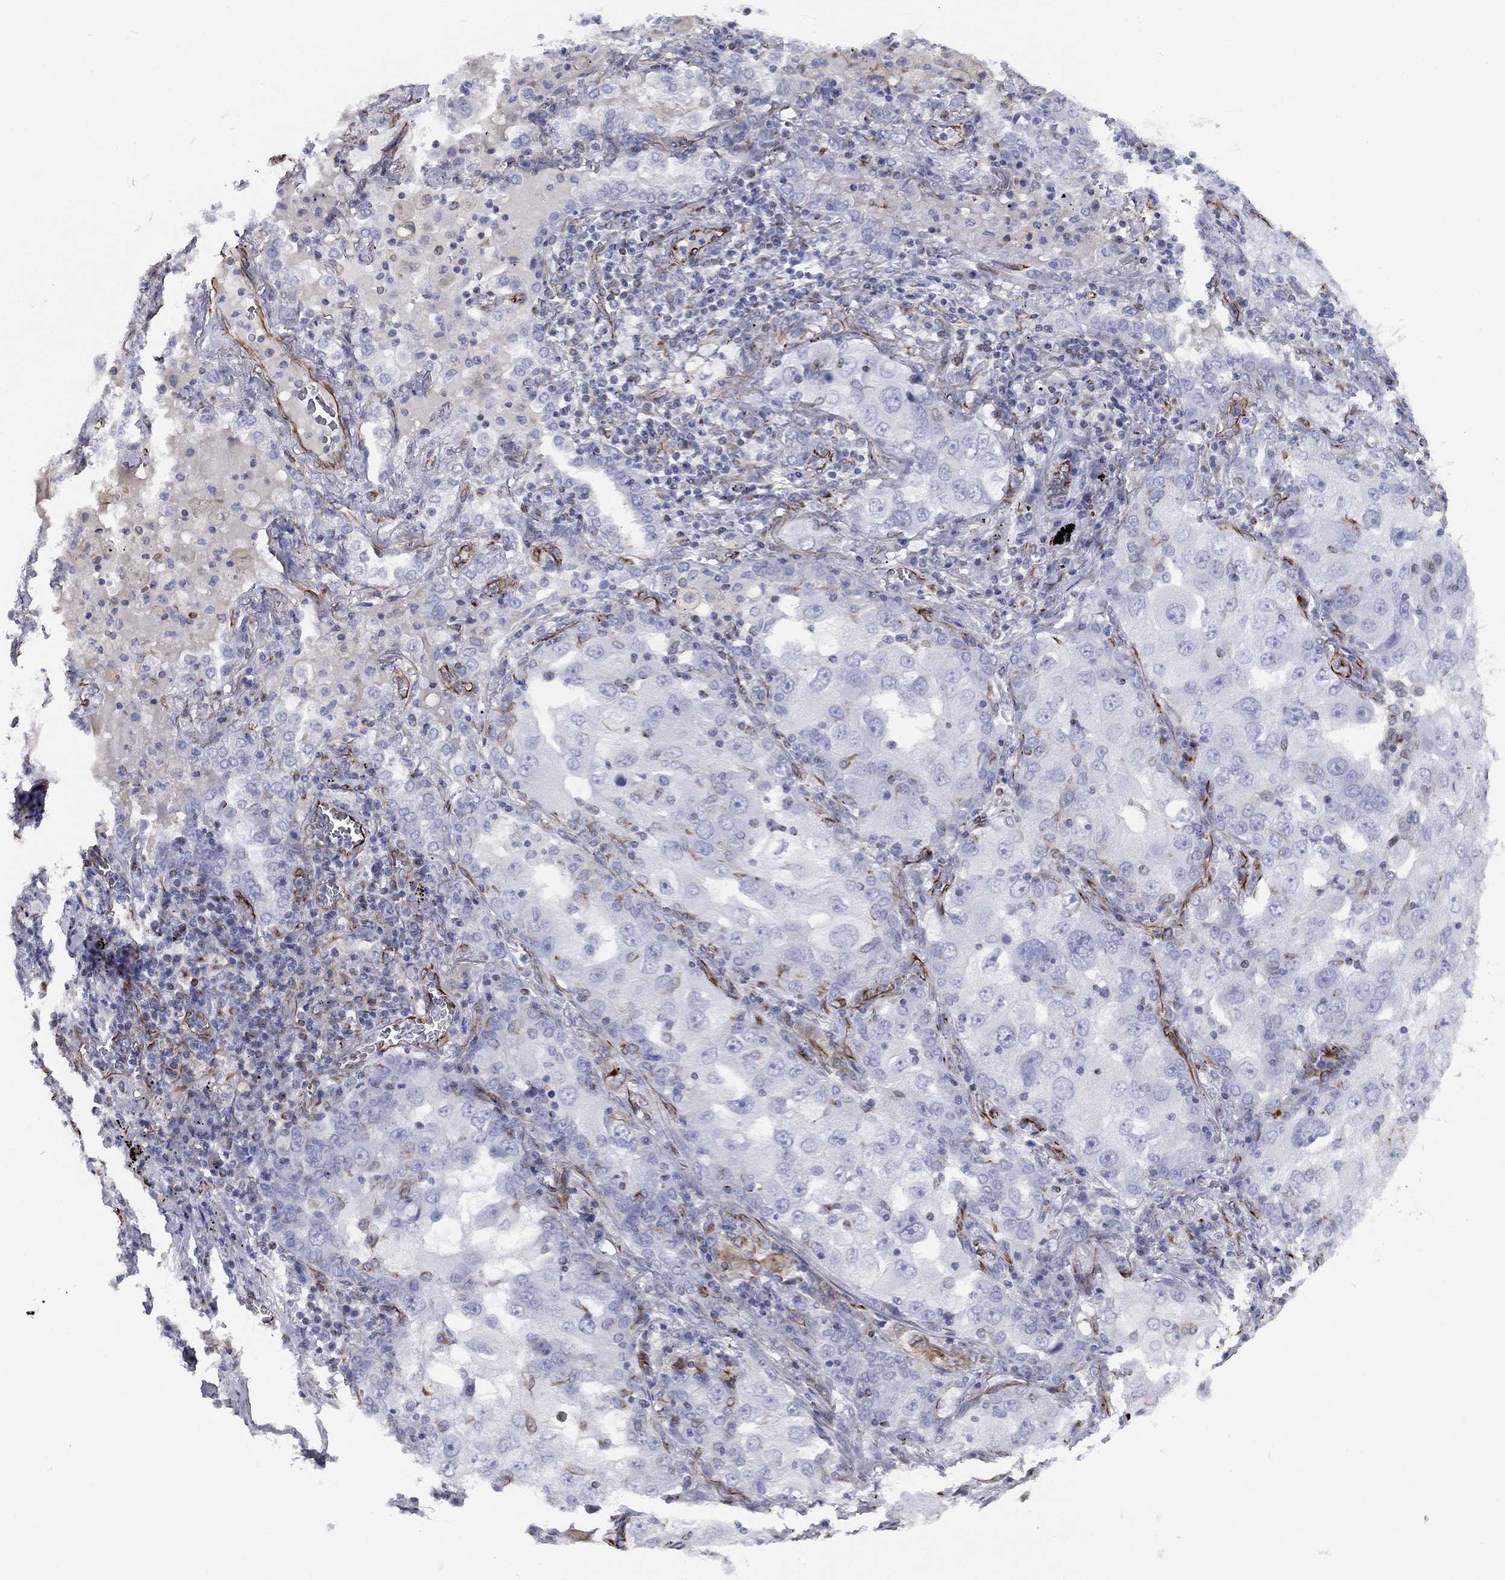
{"staining": {"intensity": "negative", "quantity": "none", "location": "none"}, "tissue": "lung cancer", "cell_type": "Tumor cells", "image_type": "cancer", "snomed": [{"axis": "morphology", "description": "Adenocarcinoma, NOS"}, {"axis": "topography", "description": "Lung"}], "caption": "Immunohistochemical staining of human lung cancer displays no significant positivity in tumor cells.", "gene": "MAS1", "patient": {"sex": "female", "age": 61}}